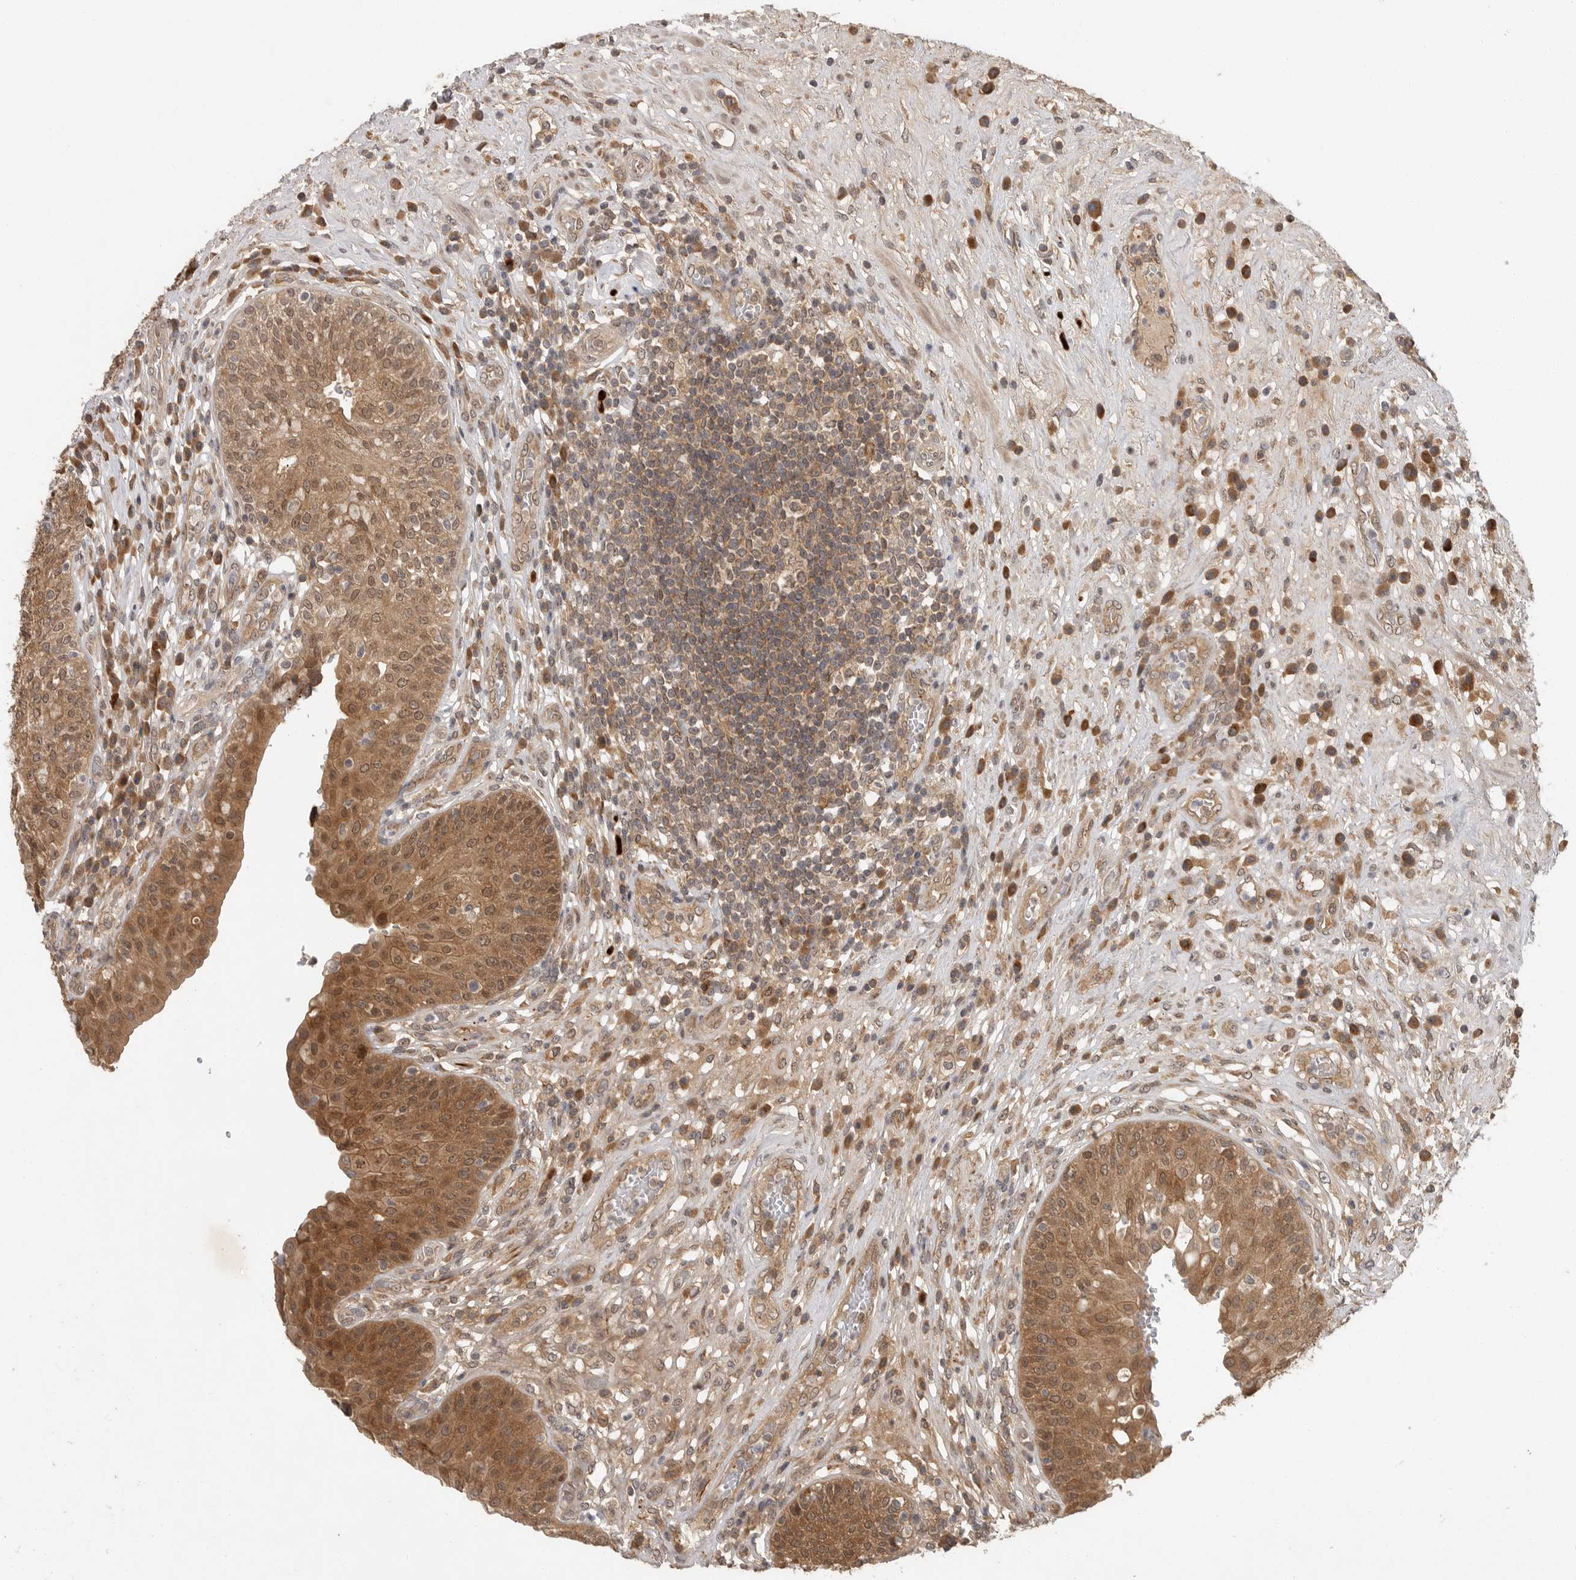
{"staining": {"intensity": "moderate", "quantity": ">75%", "location": "cytoplasmic/membranous,nuclear"}, "tissue": "urinary bladder", "cell_type": "Urothelial cells", "image_type": "normal", "snomed": [{"axis": "morphology", "description": "Normal tissue, NOS"}, {"axis": "topography", "description": "Urinary bladder"}], "caption": "Protein expression analysis of normal human urinary bladder reveals moderate cytoplasmic/membranous,nuclear expression in about >75% of urothelial cells. Nuclei are stained in blue.", "gene": "OSBPL9", "patient": {"sex": "female", "age": 62}}